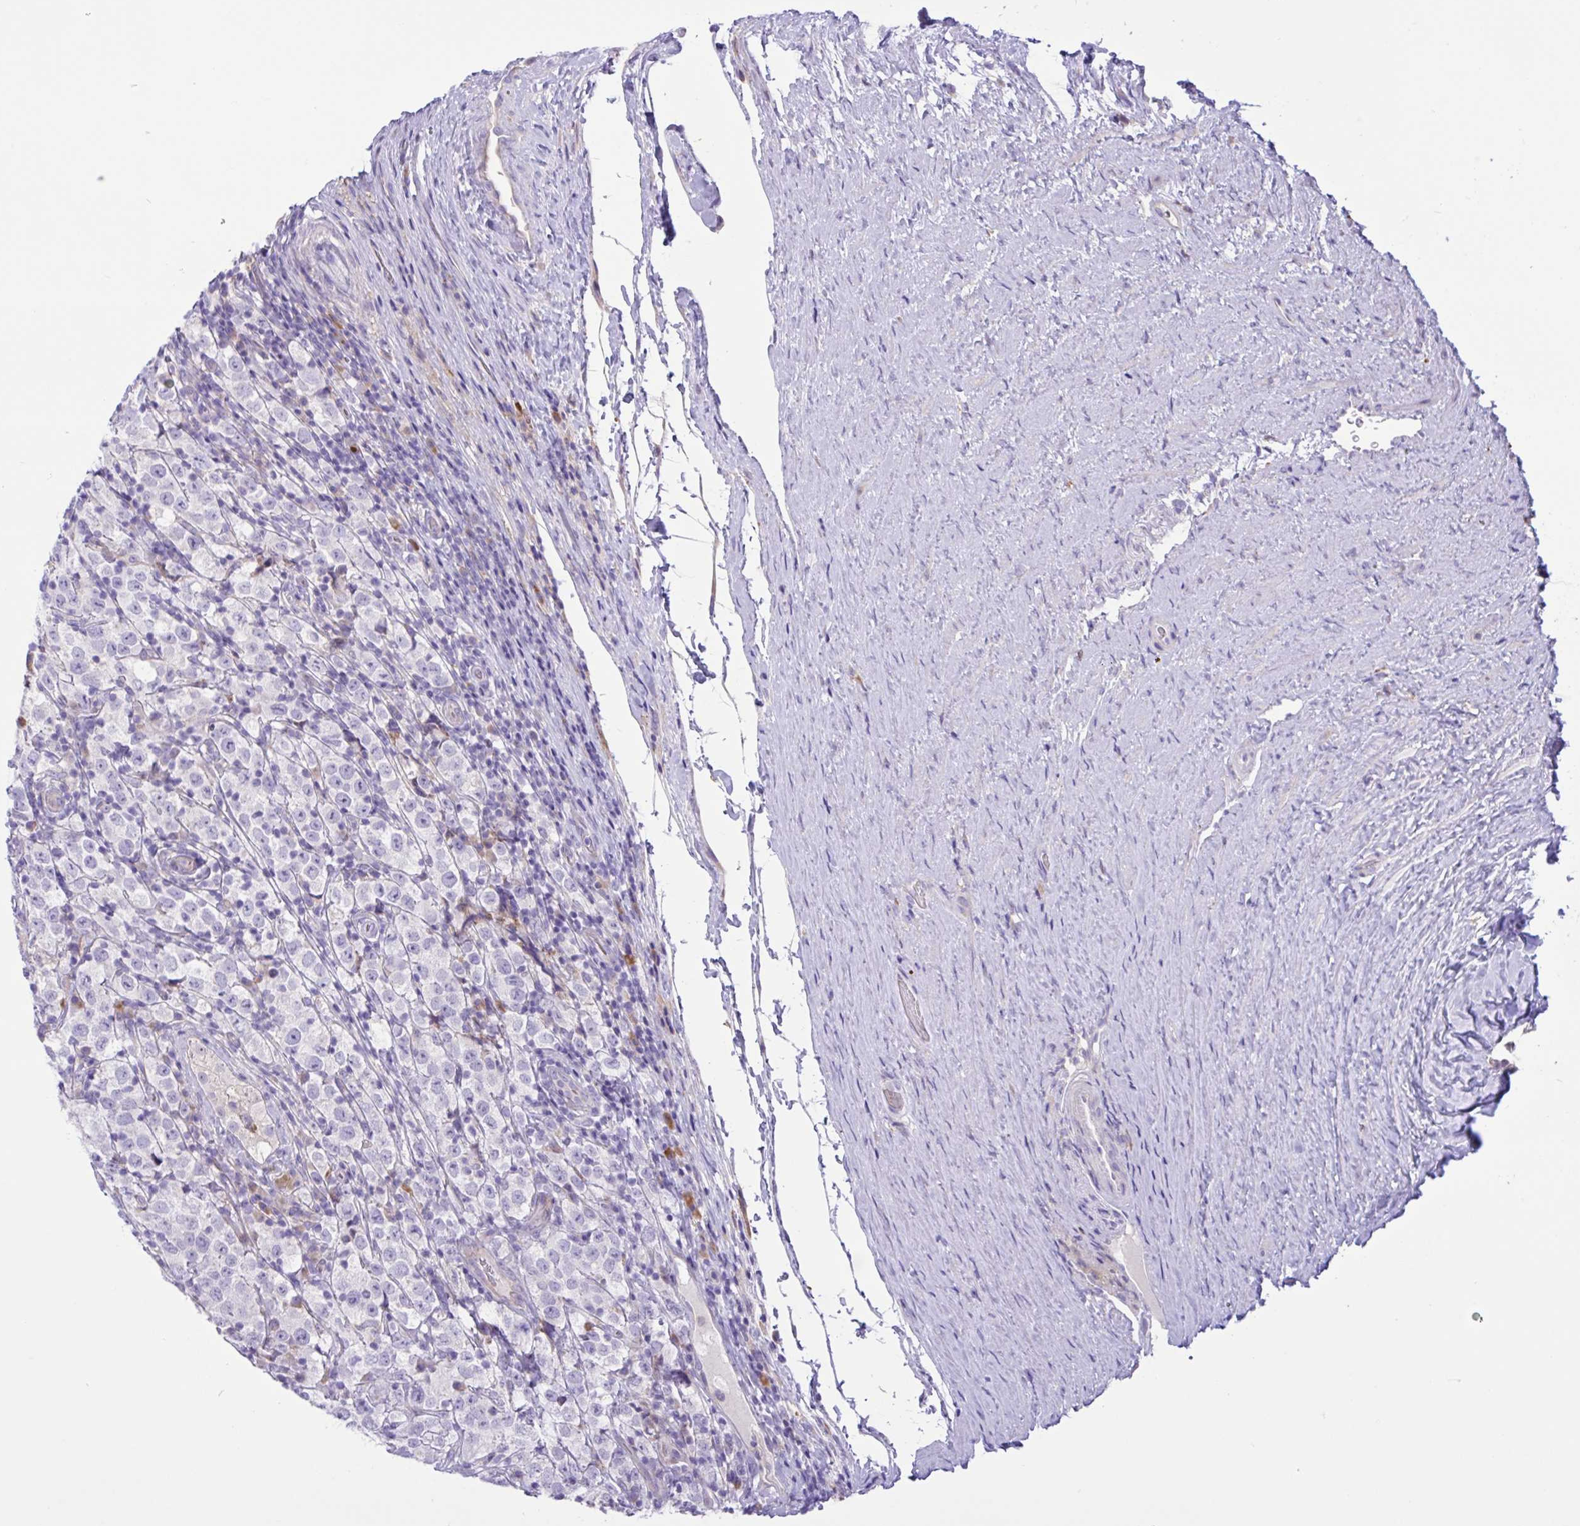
{"staining": {"intensity": "negative", "quantity": "none", "location": "none"}, "tissue": "testis cancer", "cell_type": "Tumor cells", "image_type": "cancer", "snomed": [{"axis": "morphology", "description": "Seminoma, NOS"}, {"axis": "morphology", "description": "Carcinoma, Embryonal, NOS"}, {"axis": "topography", "description": "Testis"}], "caption": "Tumor cells are negative for brown protein staining in testis cancer.", "gene": "DSC3", "patient": {"sex": "male", "age": 41}}